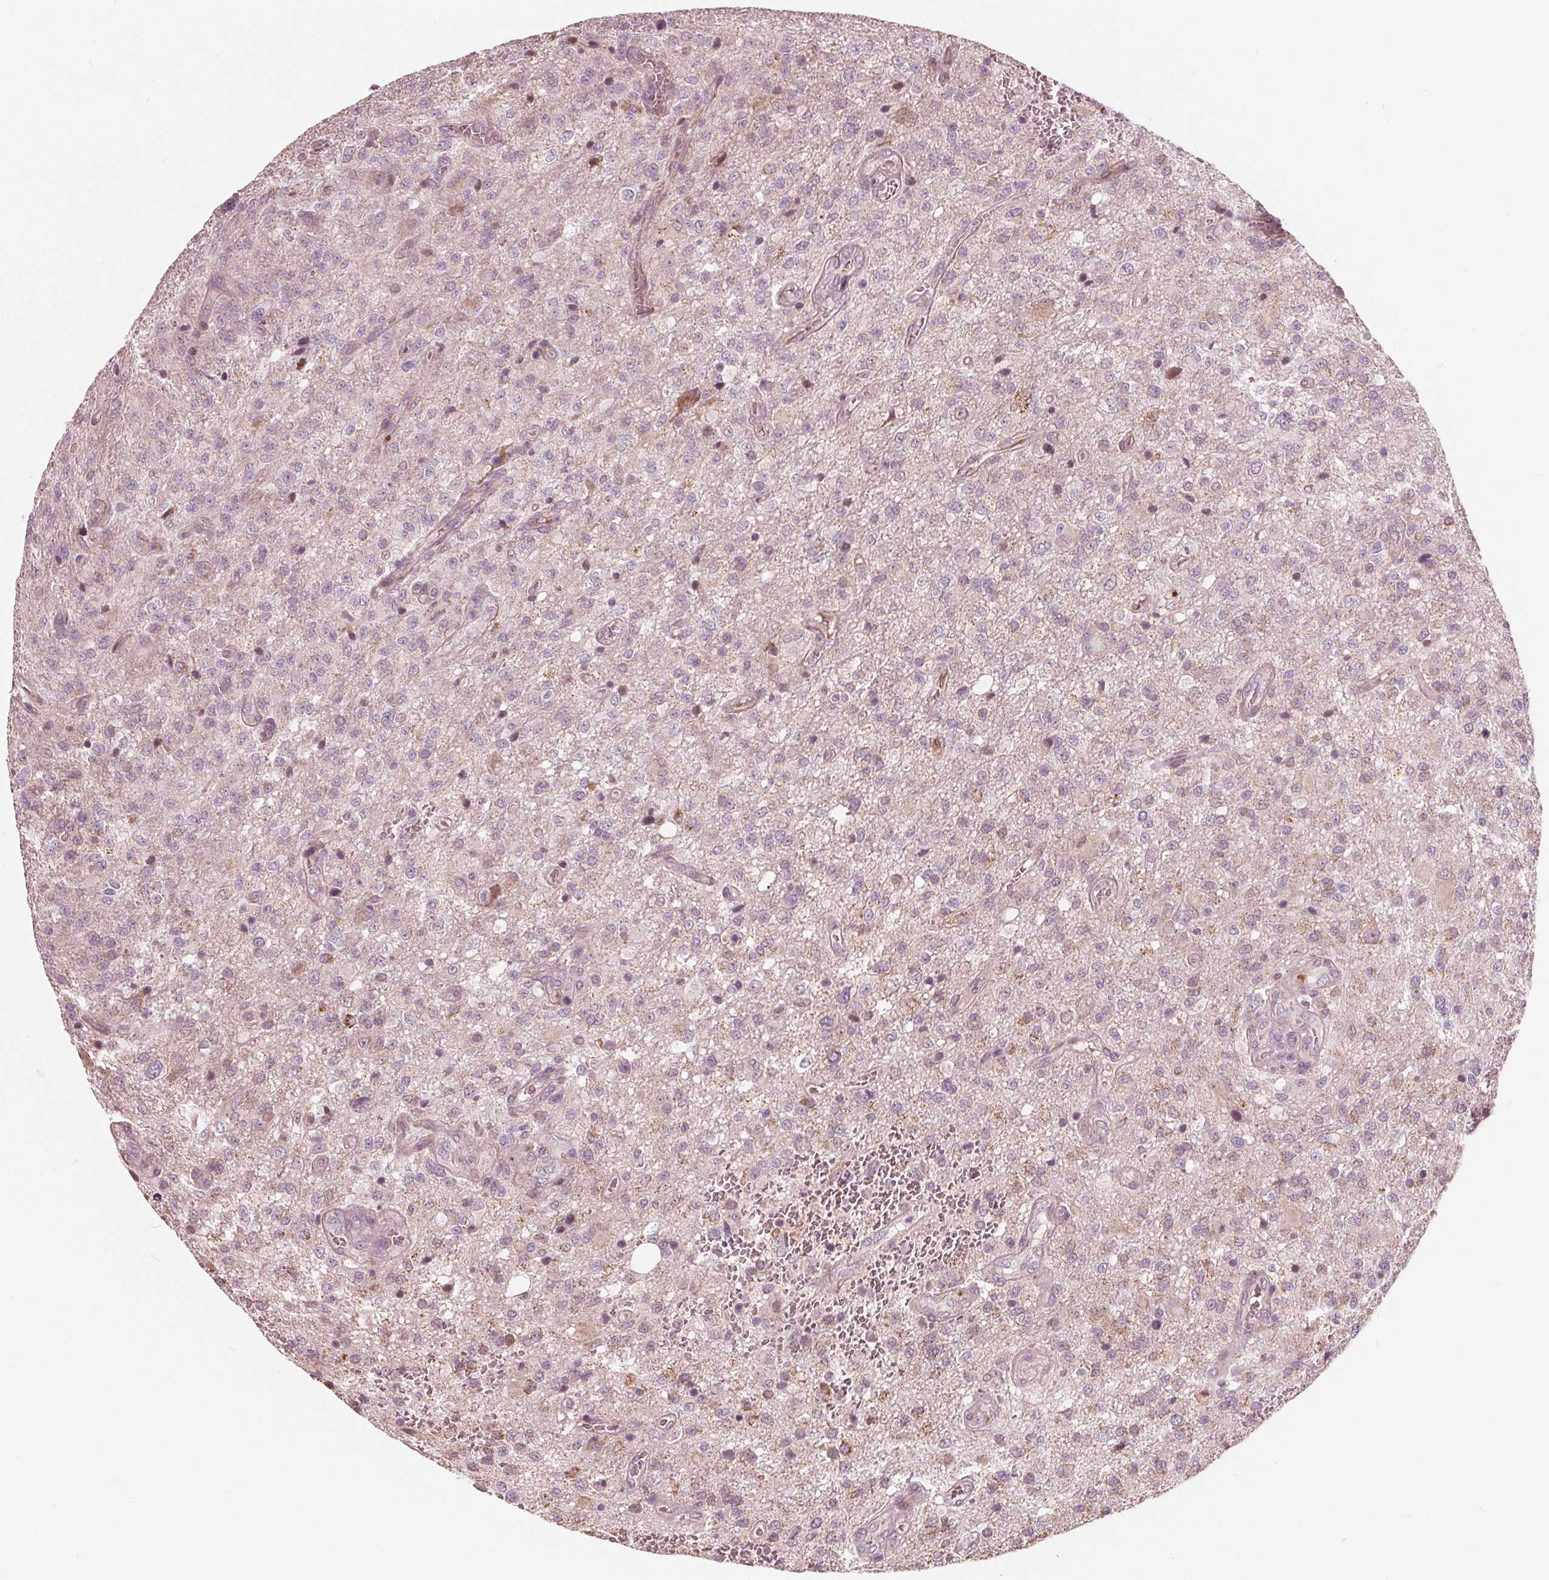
{"staining": {"intensity": "weak", "quantity": "<25%", "location": "cytoplasmic/membranous"}, "tissue": "glioma", "cell_type": "Tumor cells", "image_type": "cancer", "snomed": [{"axis": "morphology", "description": "Glioma, malignant, Low grade"}, {"axis": "topography", "description": "Brain"}], "caption": "Immunohistochemical staining of glioma reveals no significant staining in tumor cells.", "gene": "DCAF4L2", "patient": {"sex": "male", "age": 66}}